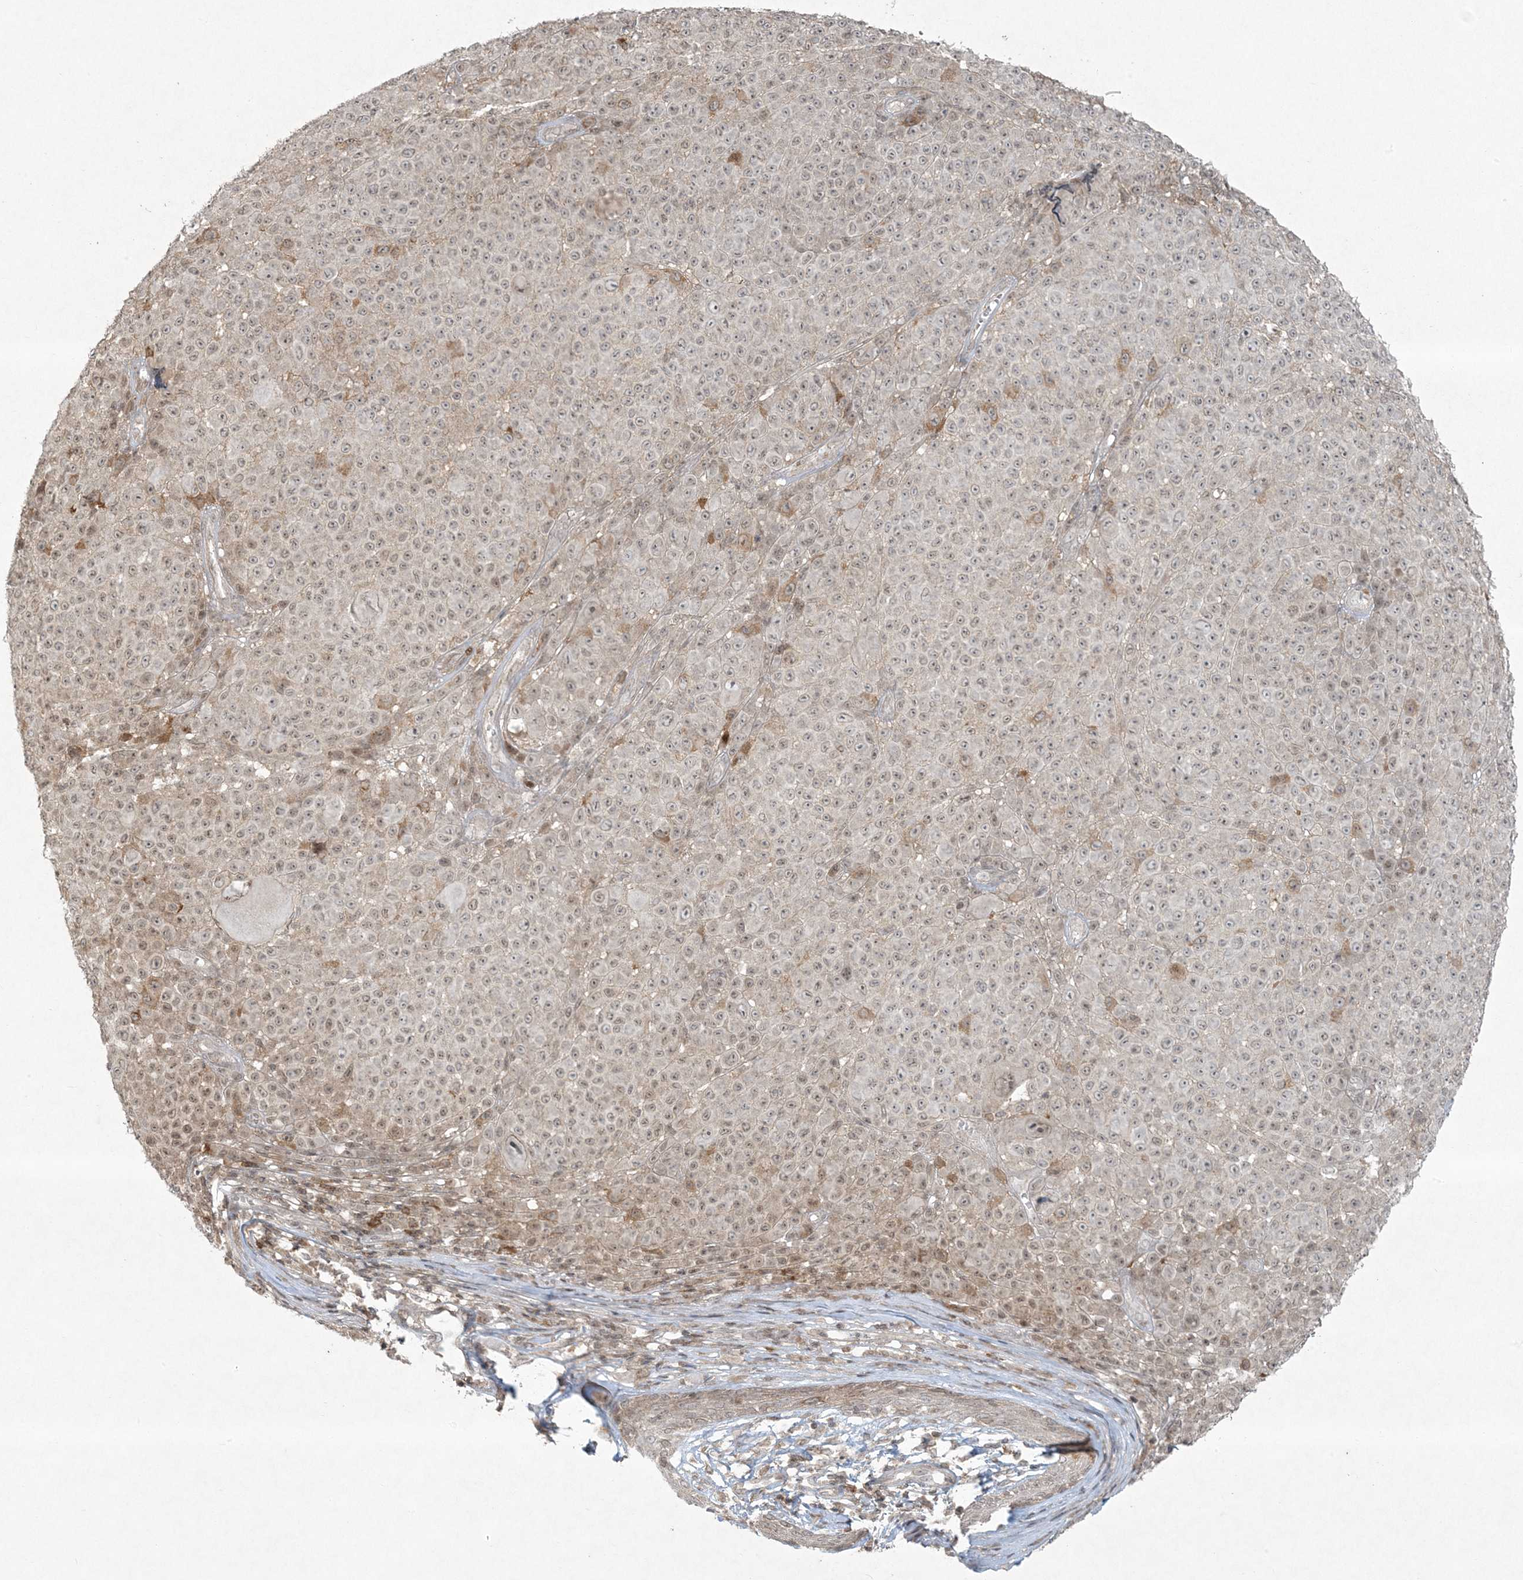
{"staining": {"intensity": "weak", "quantity": "<25%", "location": "nuclear"}, "tissue": "melanoma", "cell_type": "Tumor cells", "image_type": "cancer", "snomed": [{"axis": "morphology", "description": "Malignant melanoma, NOS"}, {"axis": "topography", "description": "Skin"}], "caption": "An immunohistochemistry (IHC) histopathology image of melanoma is shown. There is no staining in tumor cells of melanoma.", "gene": "ZNF263", "patient": {"sex": "female", "age": 94}}